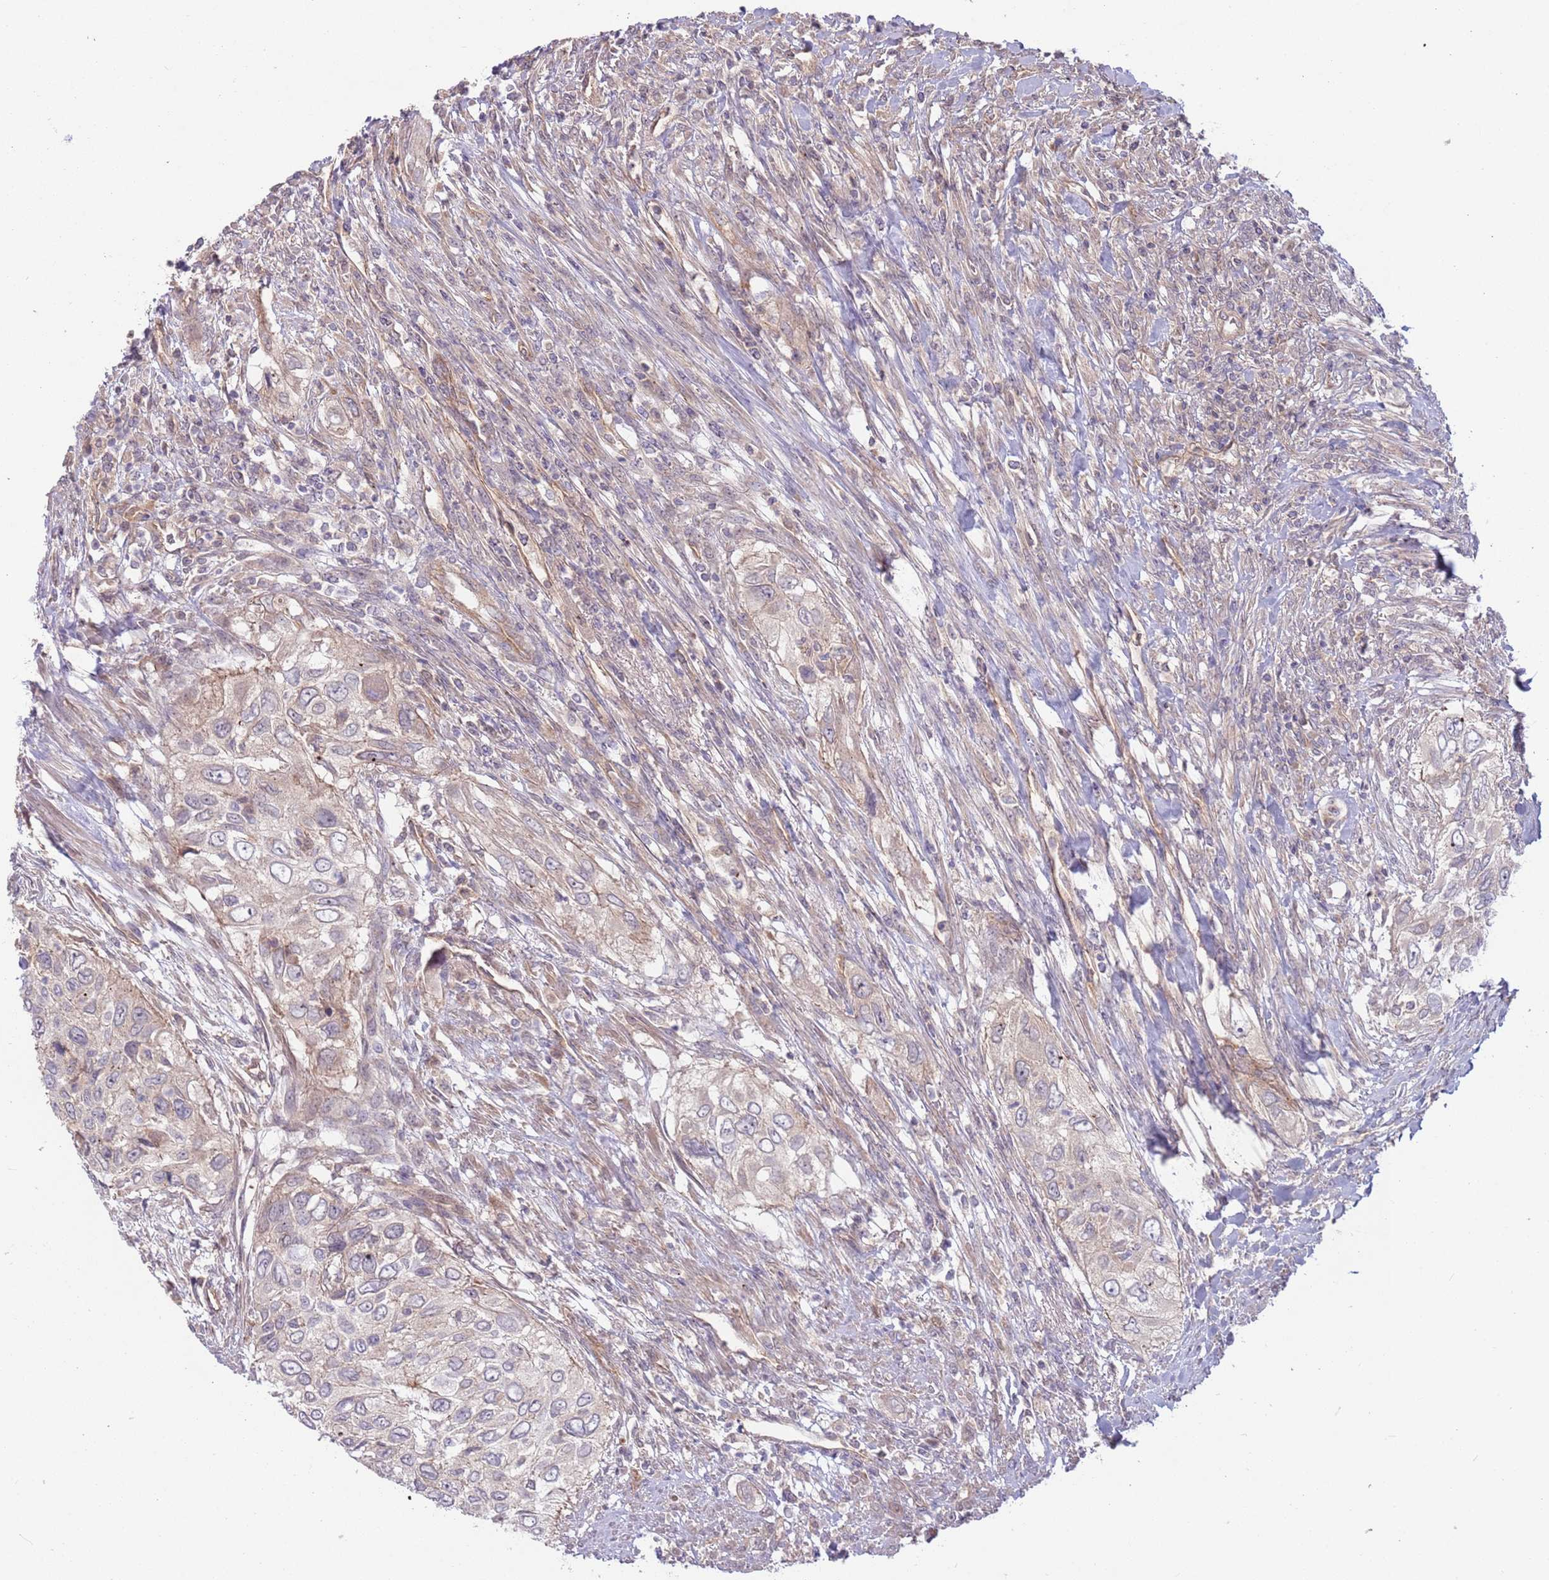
{"staining": {"intensity": "negative", "quantity": "none", "location": "none"}, "tissue": "urothelial cancer", "cell_type": "Tumor cells", "image_type": "cancer", "snomed": [{"axis": "morphology", "description": "Urothelial carcinoma, High grade"}, {"axis": "topography", "description": "Urinary bladder"}], "caption": "High magnification brightfield microscopy of urothelial cancer stained with DAB (3,3'-diaminobenzidine) (brown) and counterstained with hematoxylin (blue): tumor cells show no significant staining.", "gene": "SAV1", "patient": {"sex": "female", "age": 60}}